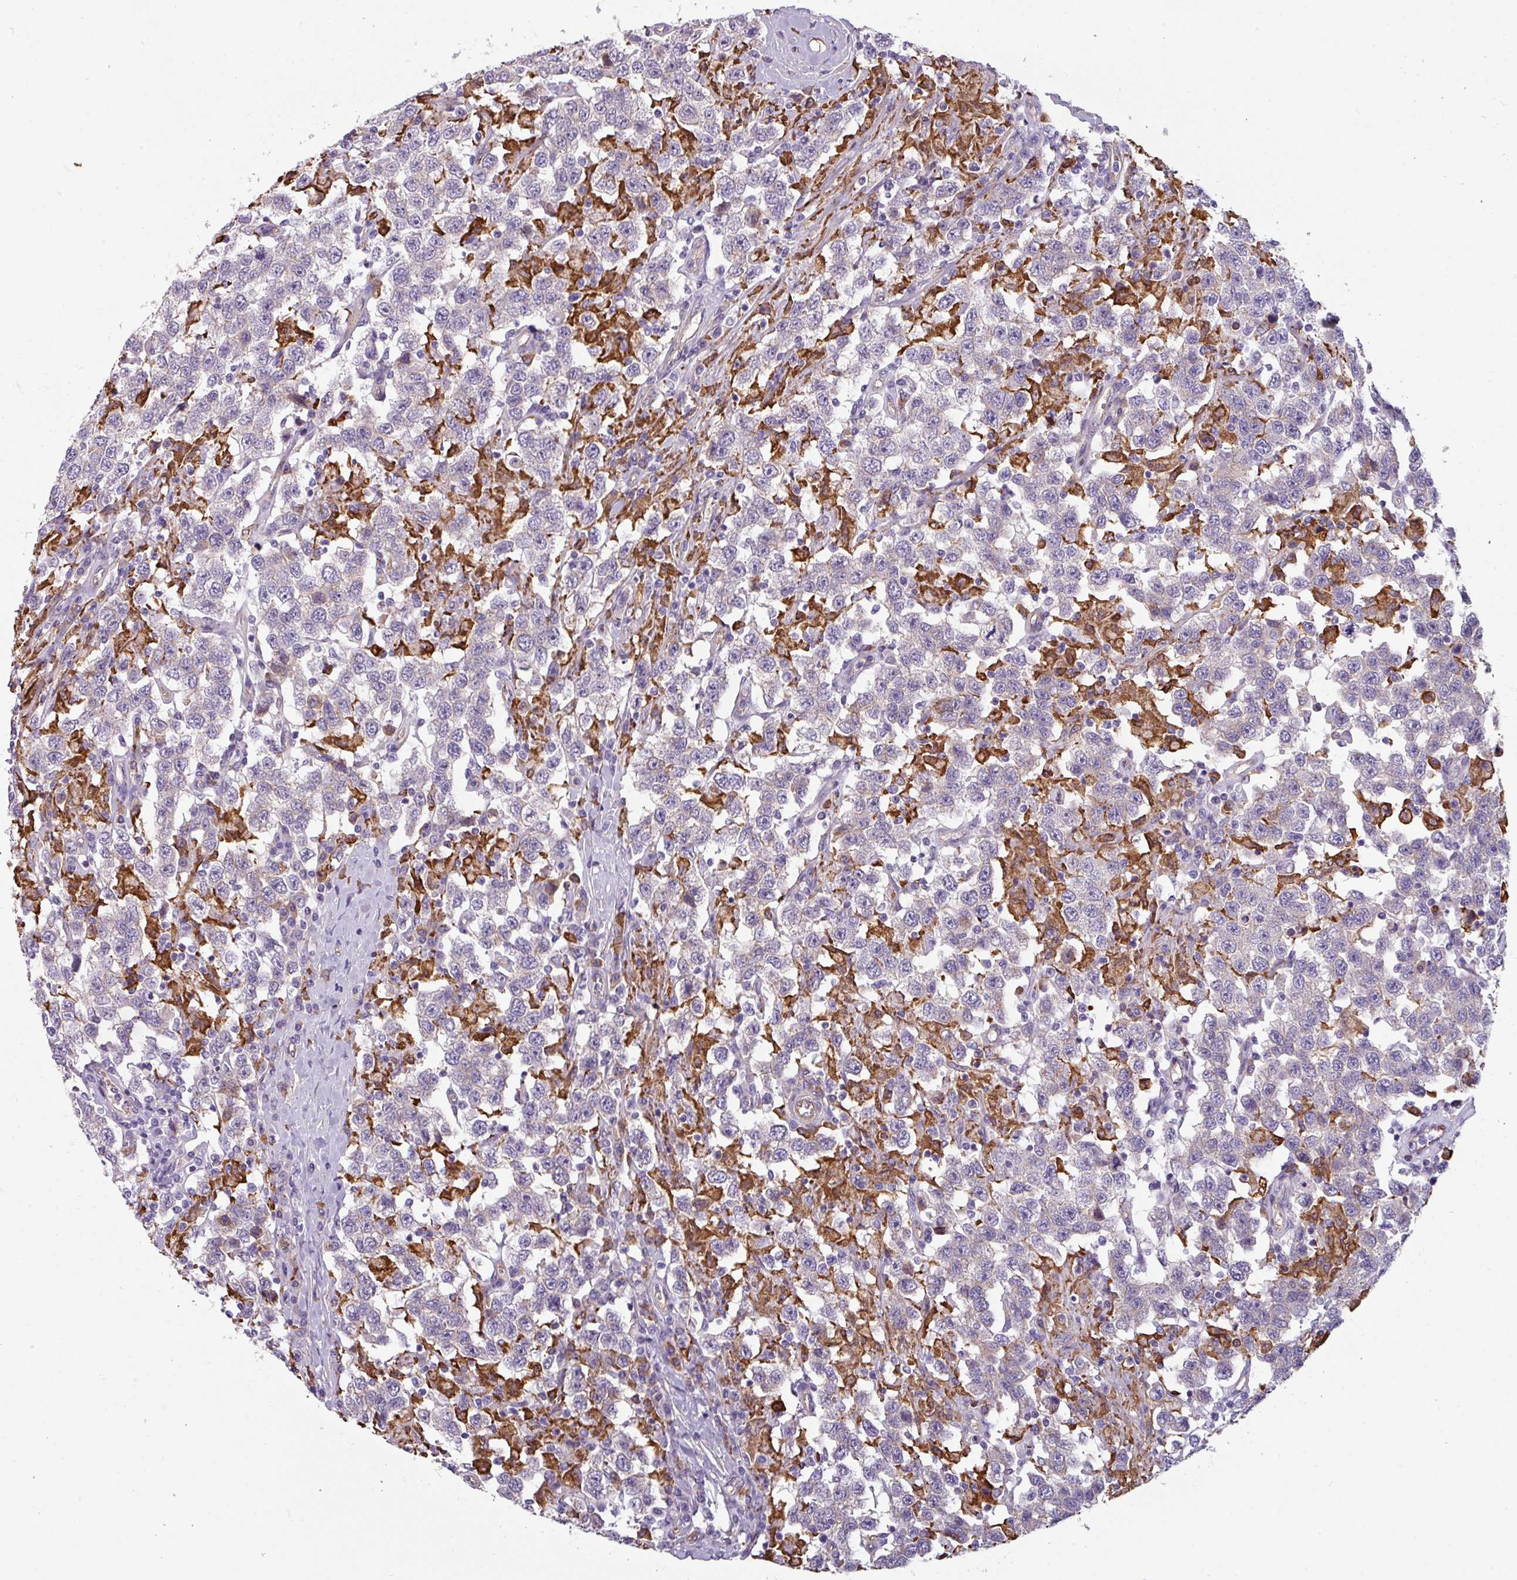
{"staining": {"intensity": "negative", "quantity": "none", "location": "none"}, "tissue": "testis cancer", "cell_type": "Tumor cells", "image_type": "cancer", "snomed": [{"axis": "morphology", "description": "Seminoma, NOS"}, {"axis": "topography", "description": "Testis"}], "caption": "IHC image of neoplastic tissue: seminoma (testis) stained with DAB shows no significant protein positivity in tumor cells. Nuclei are stained in blue.", "gene": "BUD23", "patient": {"sex": "male", "age": 41}}